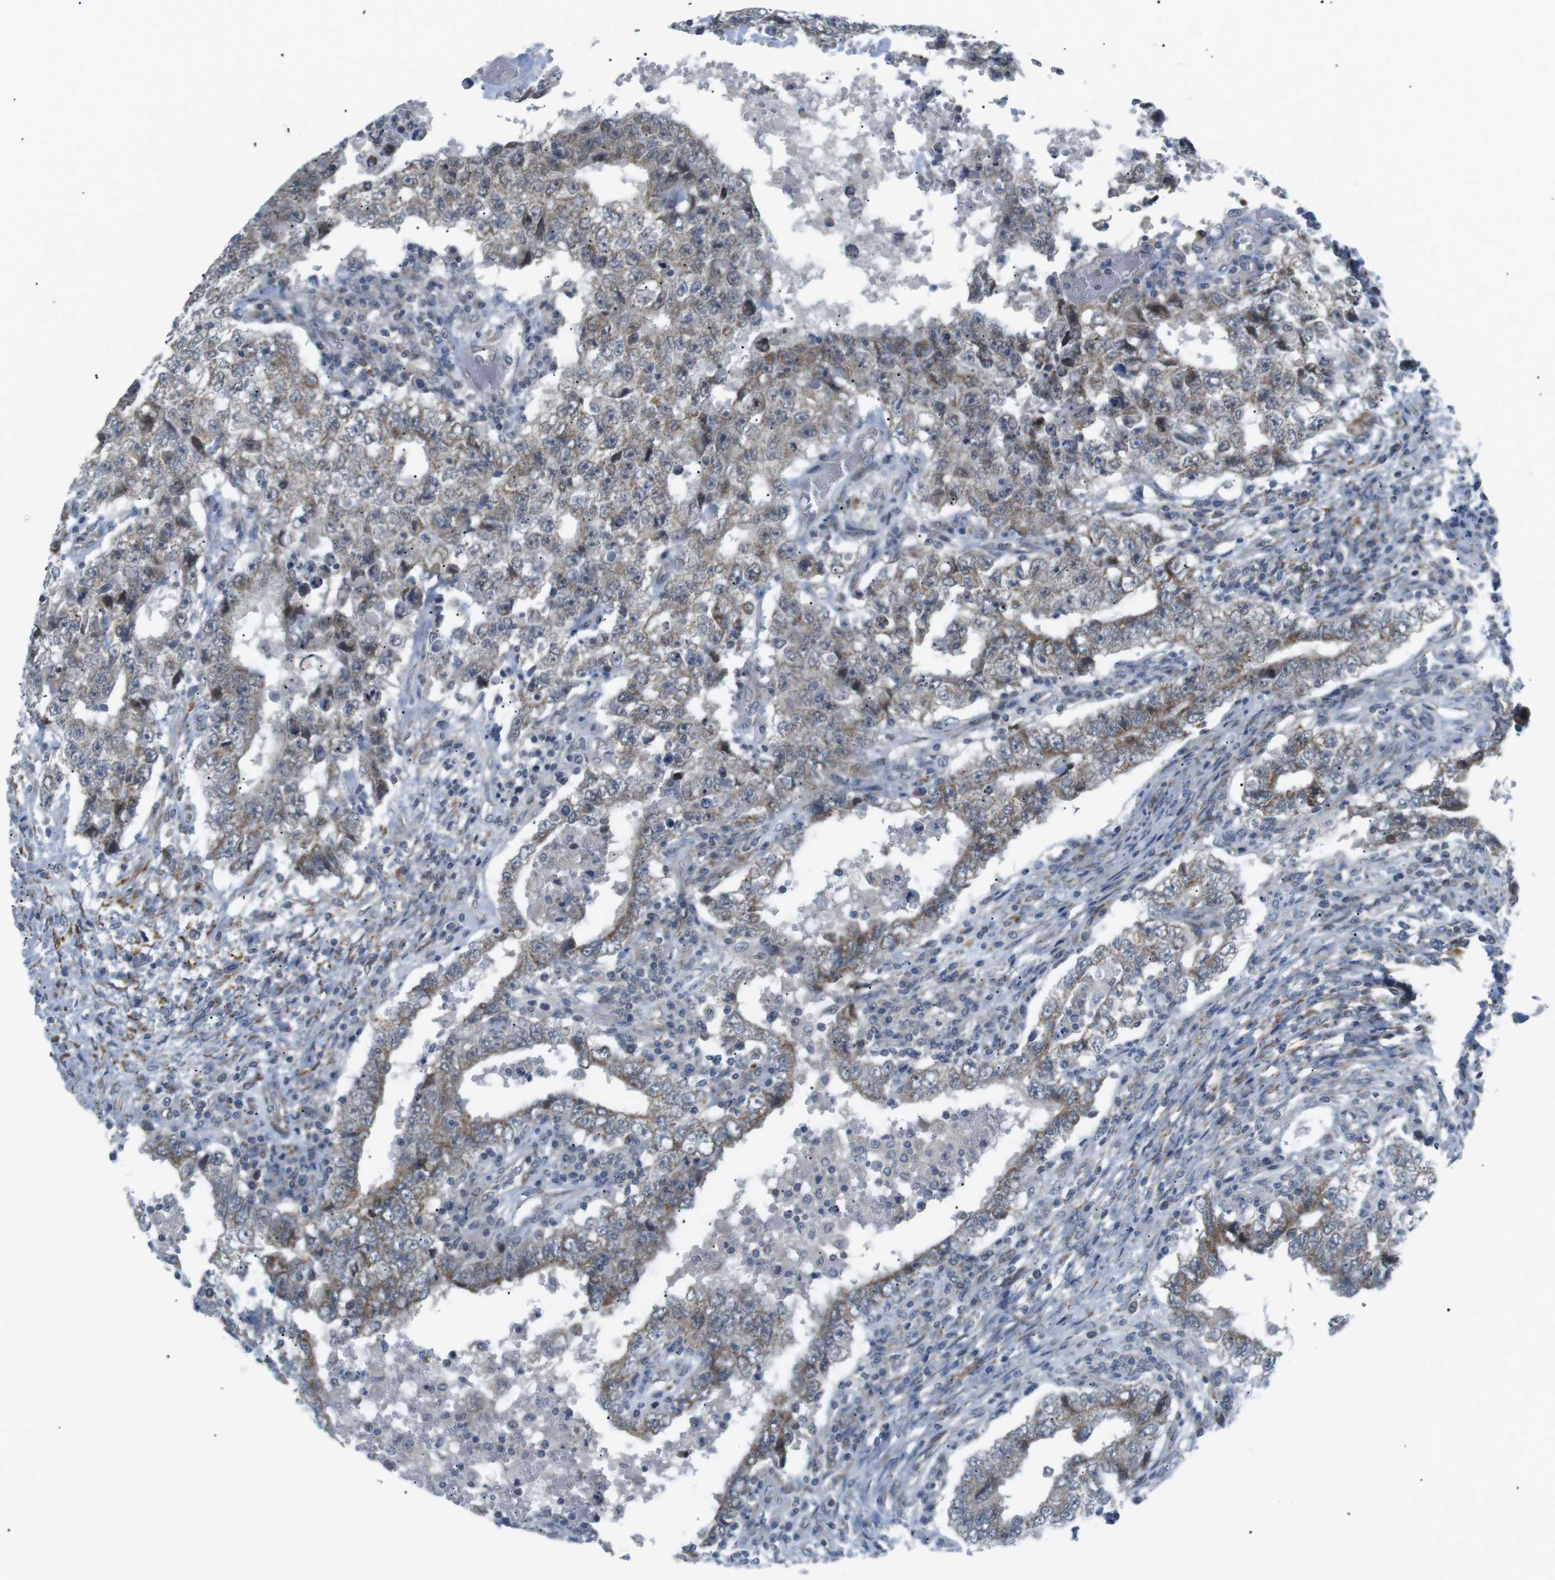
{"staining": {"intensity": "weak", "quantity": ">75%", "location": "cytoplasmic/membranous"}, "tissue": "testis cancer", "cell_type": "Tumor cells", "image_type": "cancer", "snomed": [{"axis": "morphology", "description": "Carcinoma, Embryonal, NOS"}, {"axis": "topography", "description": "Testis"}], "caption": "A high-resolution micrograph shows immunohistochemistry (IHC) staining of testis cancer, which shows weak cytoplasmic/membranous positivity in about >75% of tumor cells.", "gene": "ARID5B", "patient": {"sex": "male", "age": 26}}